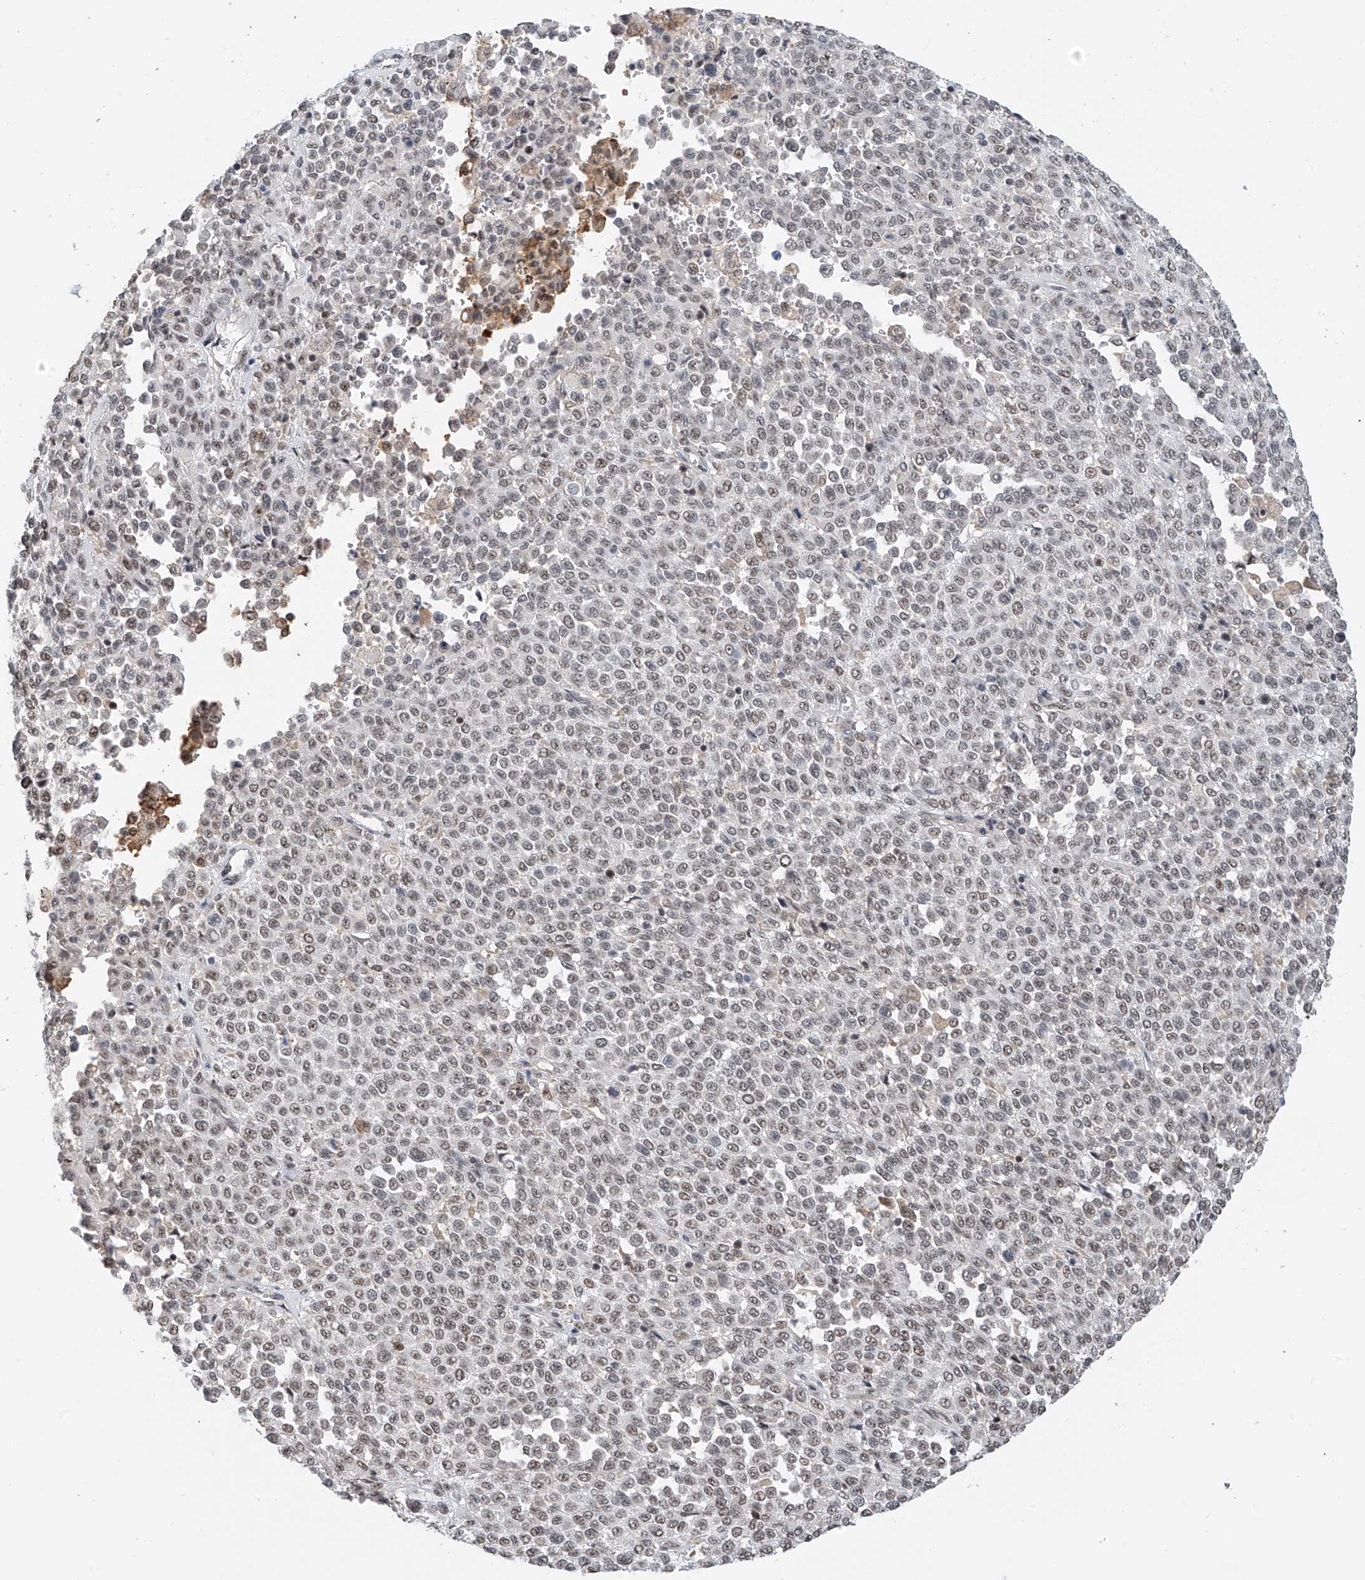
{"staining": {"intensity": "weak", "quantity": "<25%", "location": "nuclear"}, "tissue": "melanoma", "cell_type": "Tumor cells", "image_type": "cancer", "snomed": [{"axis": "morphology", "description": "Malignant melanoma, Metastatic site"}, {"axis": "topography", "description": "Pancreas"}], "caption": "Tumor cells show no significant positivity in malignant melanoma (metastatic site). (DAB immunohistochemistry (IHC), high magnification).", "gene": "C1orf131", "patient": {"sex": "female", "age": 30}}